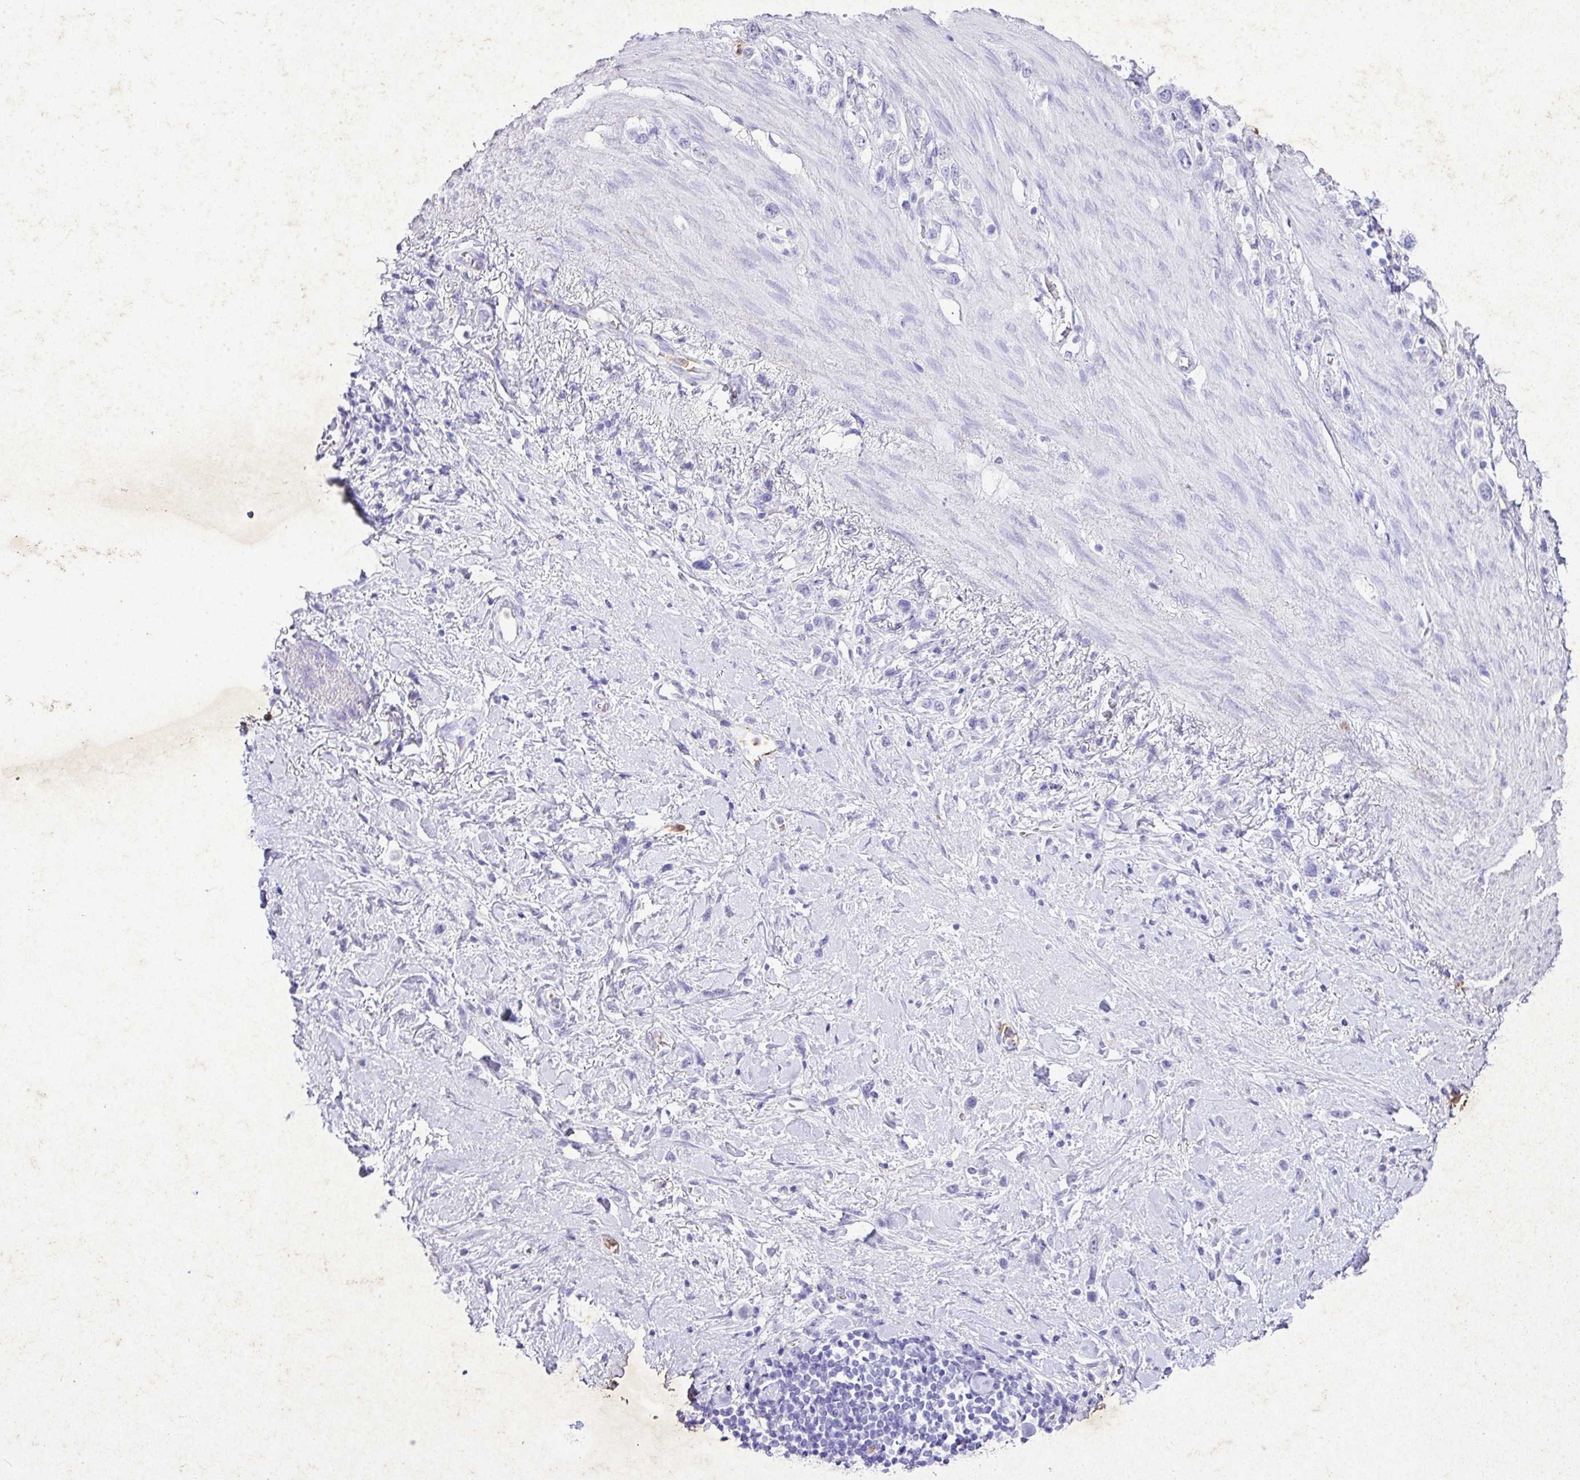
{"staining": {"intensity": "negative", "quantity": "none", "location": "none"}, "tissue": "stomach cancer", "cell_type": "Tumor cells", "image_type": "cancer", "snomed": [{"axis": "morphology", "description": "Adenocarcinoma, NOS"}, {"axis": "topography", "description": "Stomach"}], "caption": "High power microscopy micrograph of an immunohistochemistry micrograph of stomach cancer (adenocarcinoma), revealing no significant staining in tumor cells. (Brightfield microscopy of DAB (3,3'-diaminobenzidine) IHC at high magnification).", "gene": "KCNJ11", "patient": {"sex": "female", "age": 65}}